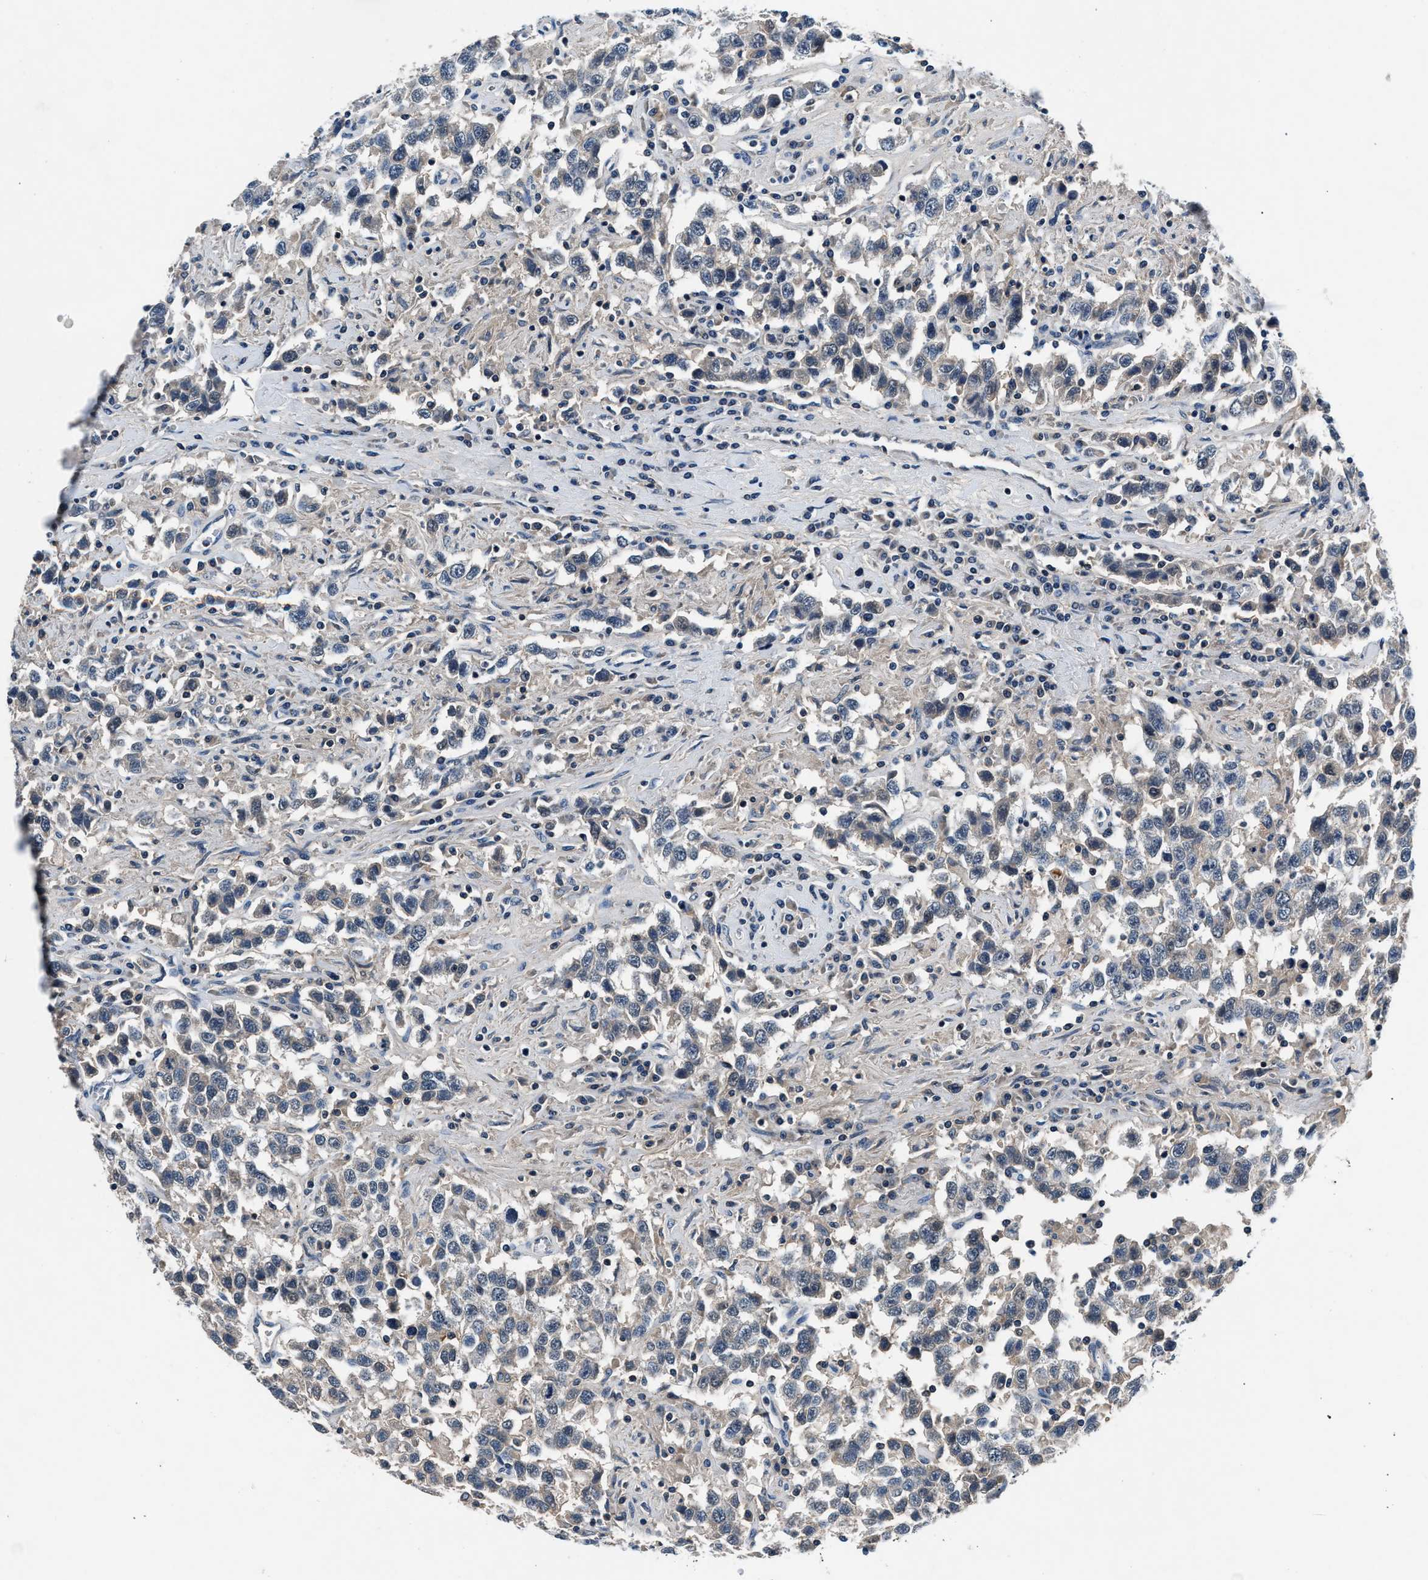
{"staining": {"intensity": "weak", "quantity": "<25%", "location": "cytoplasmic/membranous"}, "tissue": "testis cancer", "cell_type": "Tumor cells", "image_type": "cancer", "snomed": [{"axis": "morphology", "description": "Seminoma, NOS"}, {"axis": "topography", "description": "Testis"}], "caption": "A histopathology image of testis seminoma stained for a protein shows no brown staining in tumor cells.", "gene": "DENND6B", "patient": {"sex": "male", "age": 41}}